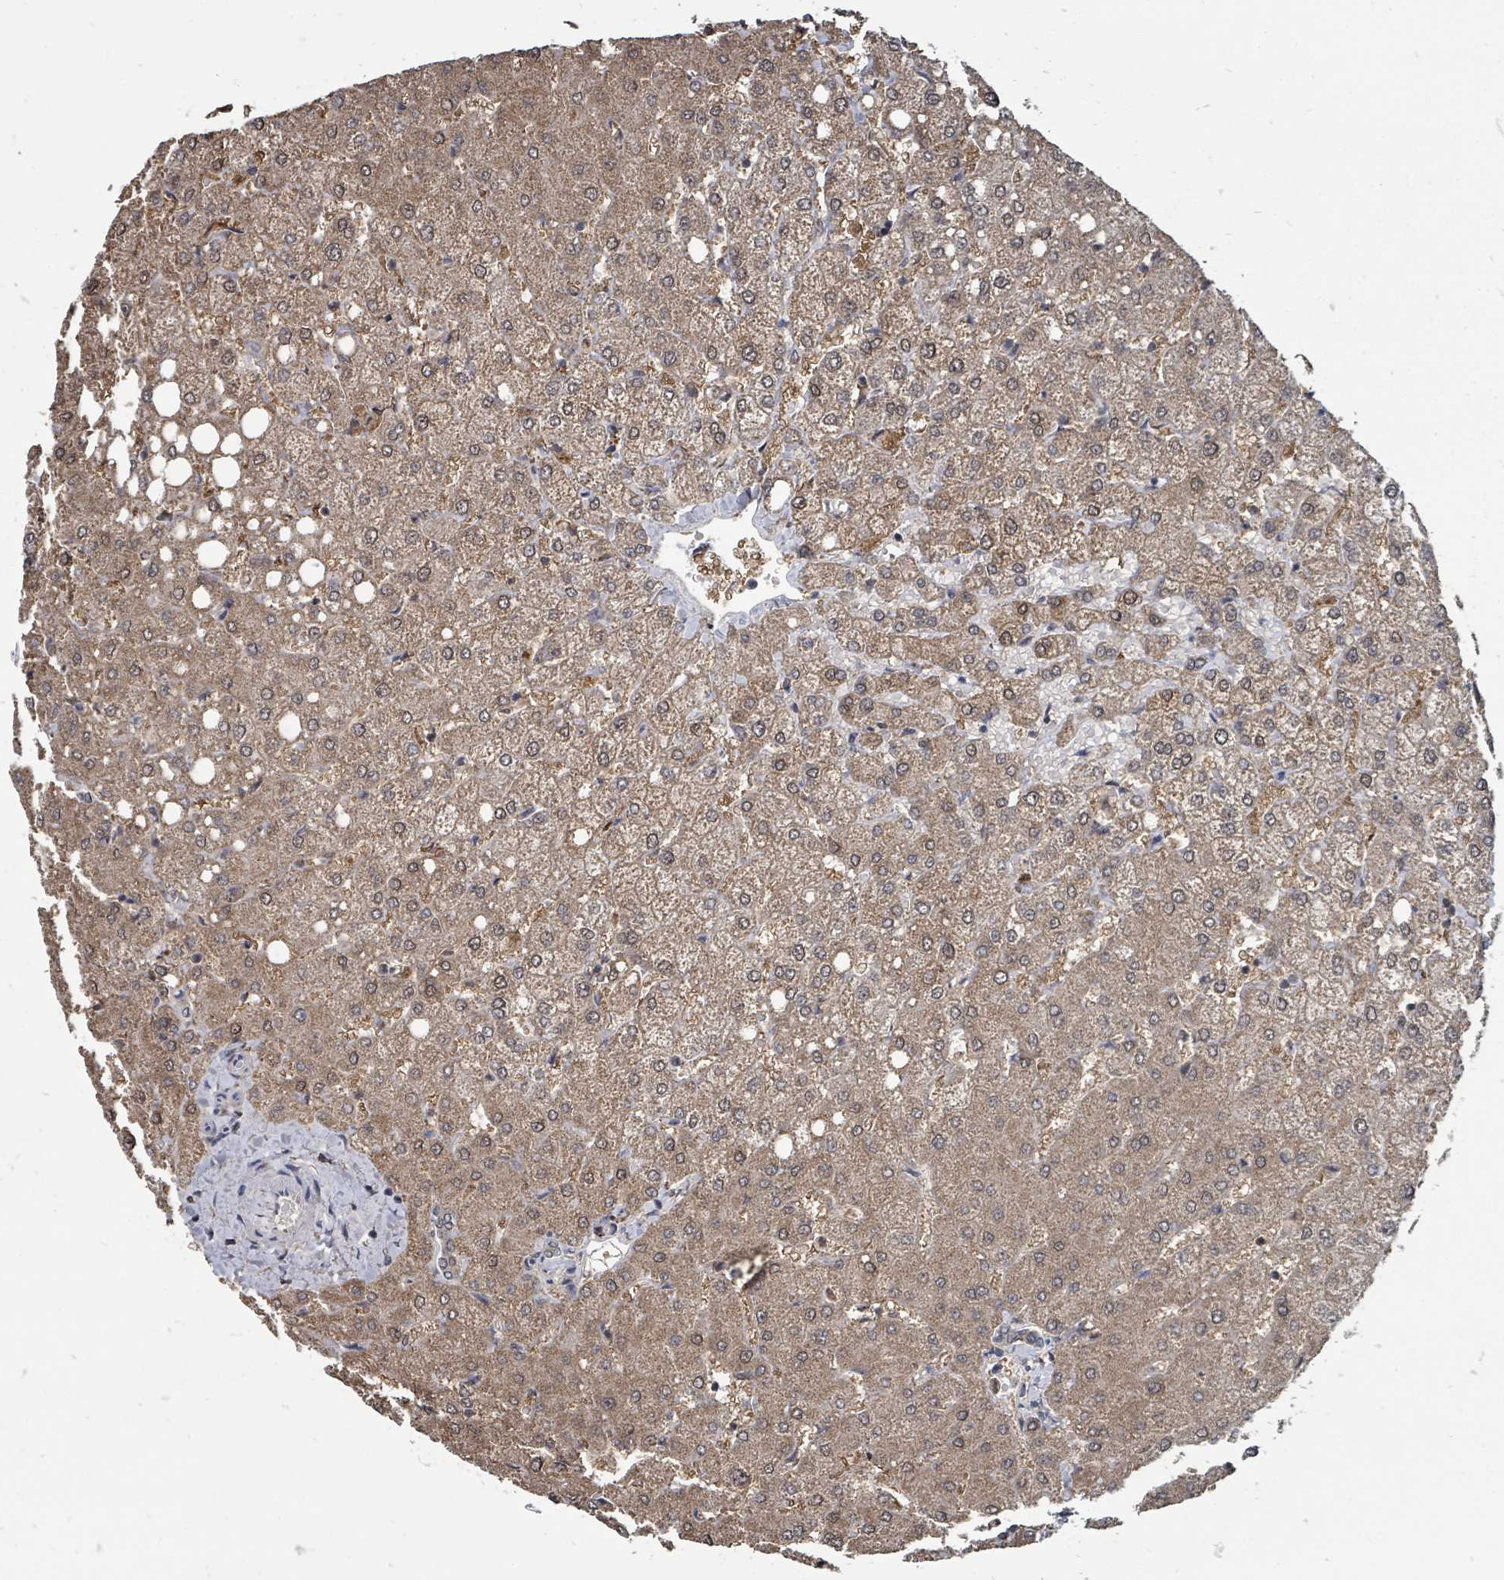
{"staining": {"intensity": "negative", "quantity": "none", "location": "none"}, "tissue": "liver", "cell_type": "Cholangiocytes", "image_type": "normal", "snomed": [{"axis": "morphology", "description": "Normal tissue, NOS"}, {"axis": "topography", "description": "Liver"}], "caption": "Immunohistochemistry (IHC) photomicrograph of normal liver: liver stained with DAB (3,3'-diaminobenzidine) shows no significant protein staining in cholangiocytes.", "gene": "MAGOHB", "patient": {"sex": "female", "age": 54}}